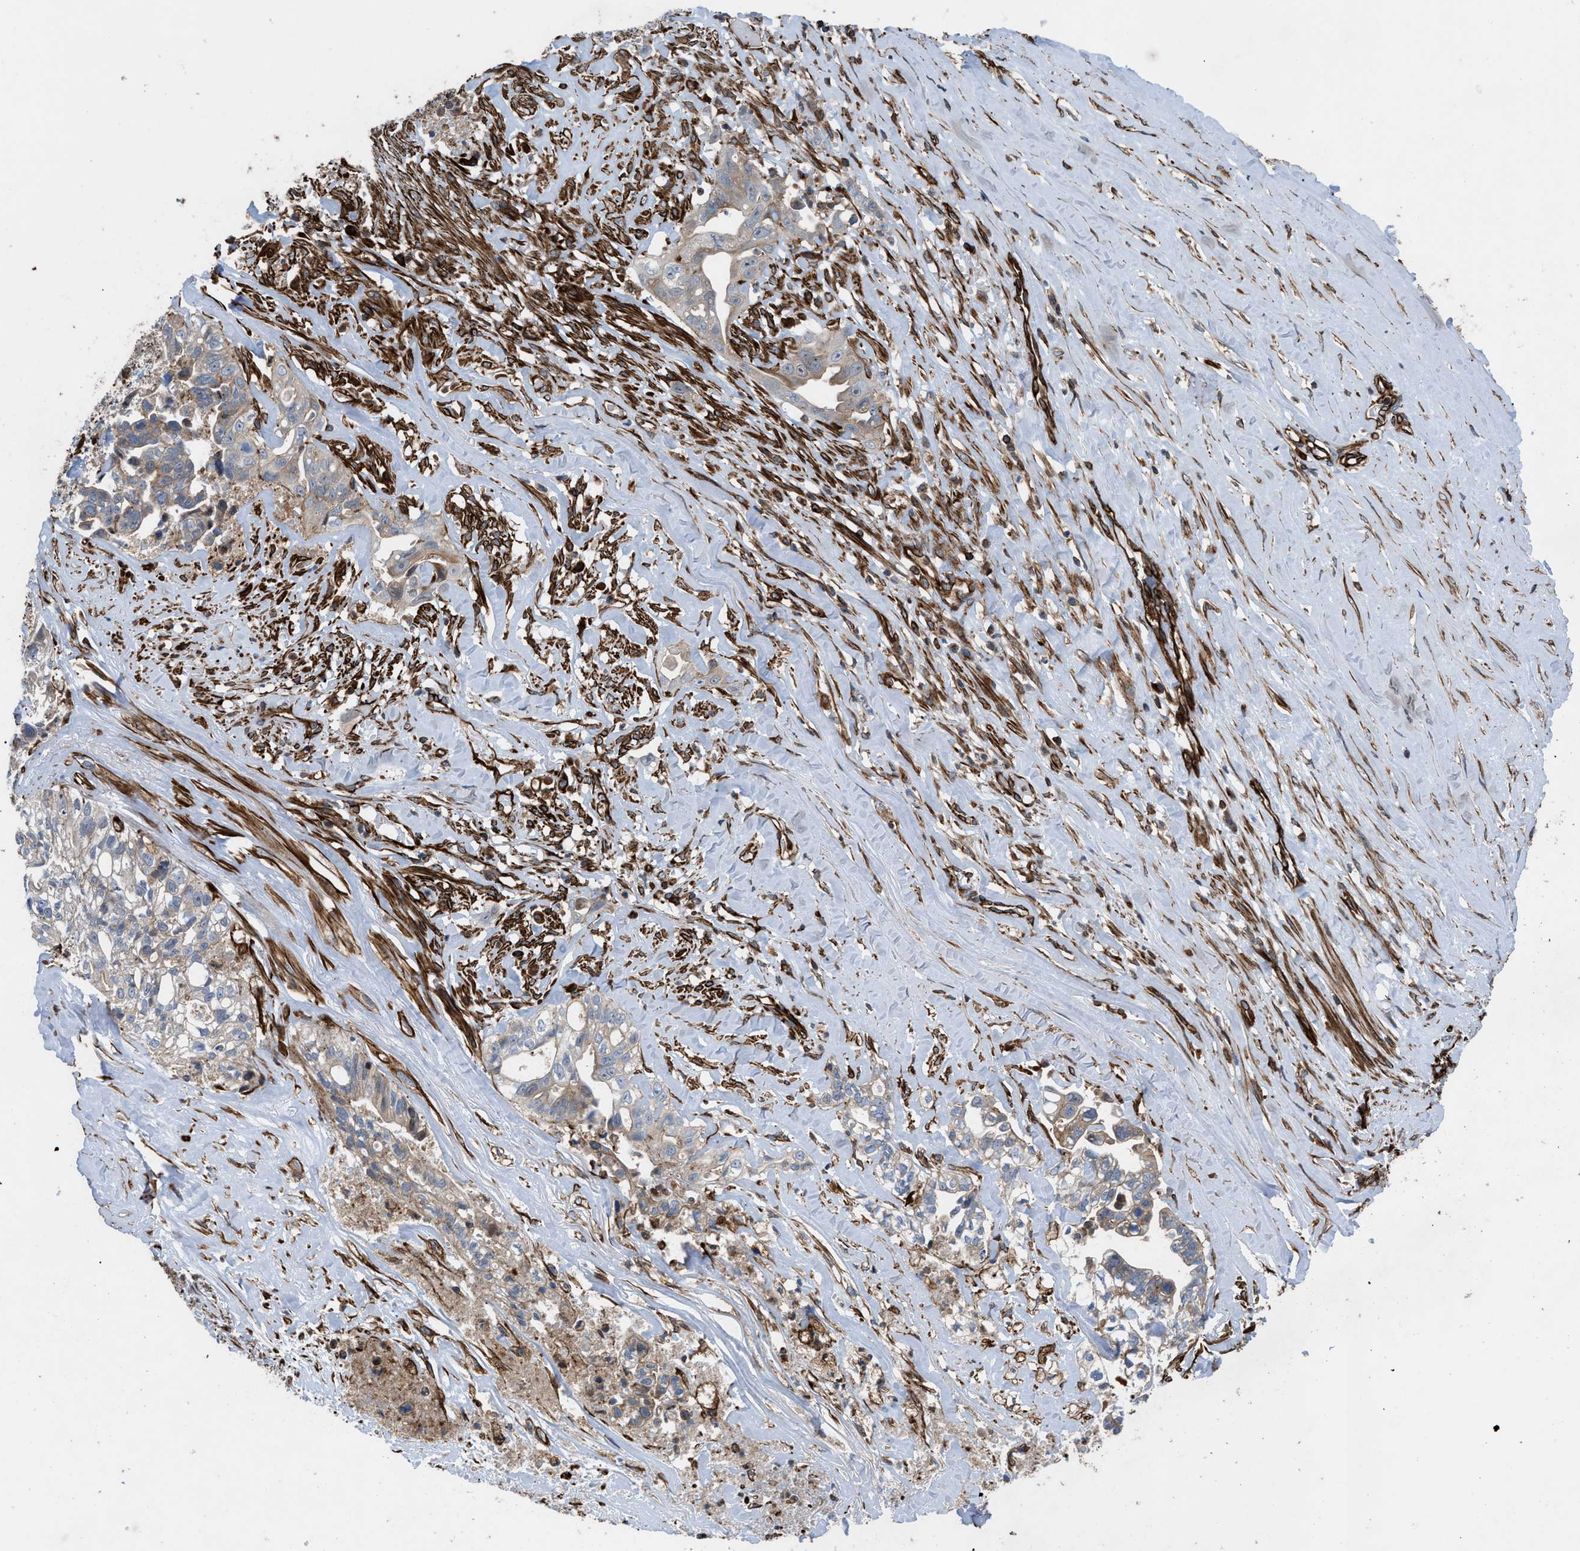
{"staining": {"intensity": "weak", "quantity": "25%-75%", "location": "cytoplasmic/membranous"}, "tissue": "liver cancer", "cell_type": "Tumor cells", "image_type": "cancer", "snomed": [{"axis": "morphology", "description": "Cholangiocarcinoma"}, {"axis": "topography", "description": "Liver"}], "caption": "Protein staining shows weak cytoplasmic/membranous positivity in about 25%-75% of tumor cells in liver cholangiocarcinoma.", "gene": "PTPRE", "patient": {"sex": "female", "age": 70}}